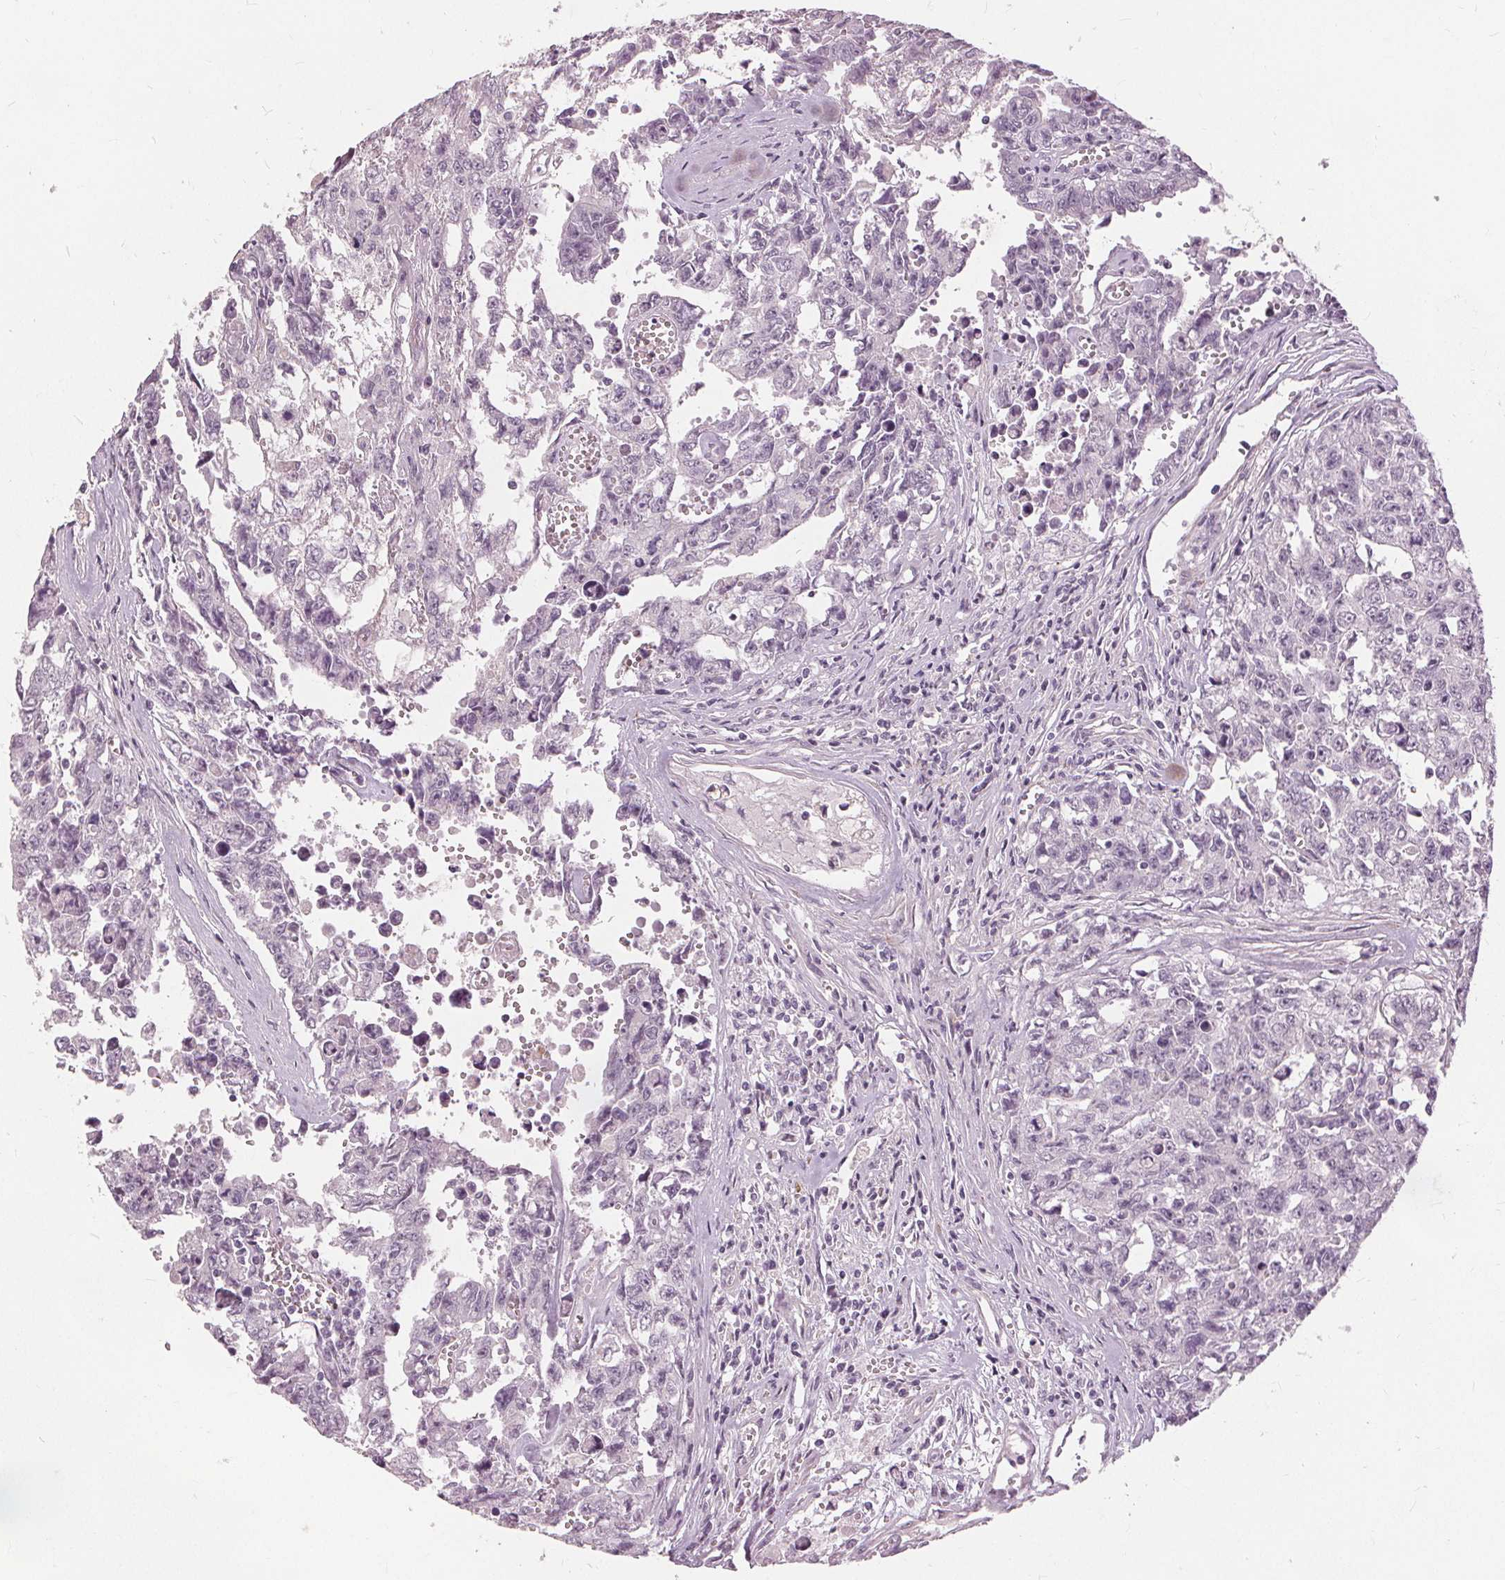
{"staining": {"intensity": "negative", "quantity": "none", "location": "none"}, "tissue": "testis cancer", "cell_type": "Tumor cells", "image_type": "cancer", "snomed": [{"axis": "morphology", "description": "Carcinoma, Embryonal, NOS"}, {"axis": "topography", "description": "Testis"}], "caption": "An immunohistochemistry image of testis cancer is shown. There is no staining in tumor cells of testis cancer.", "gene": "SFTPD", "patient": {"sex": "male", "age": 24}}